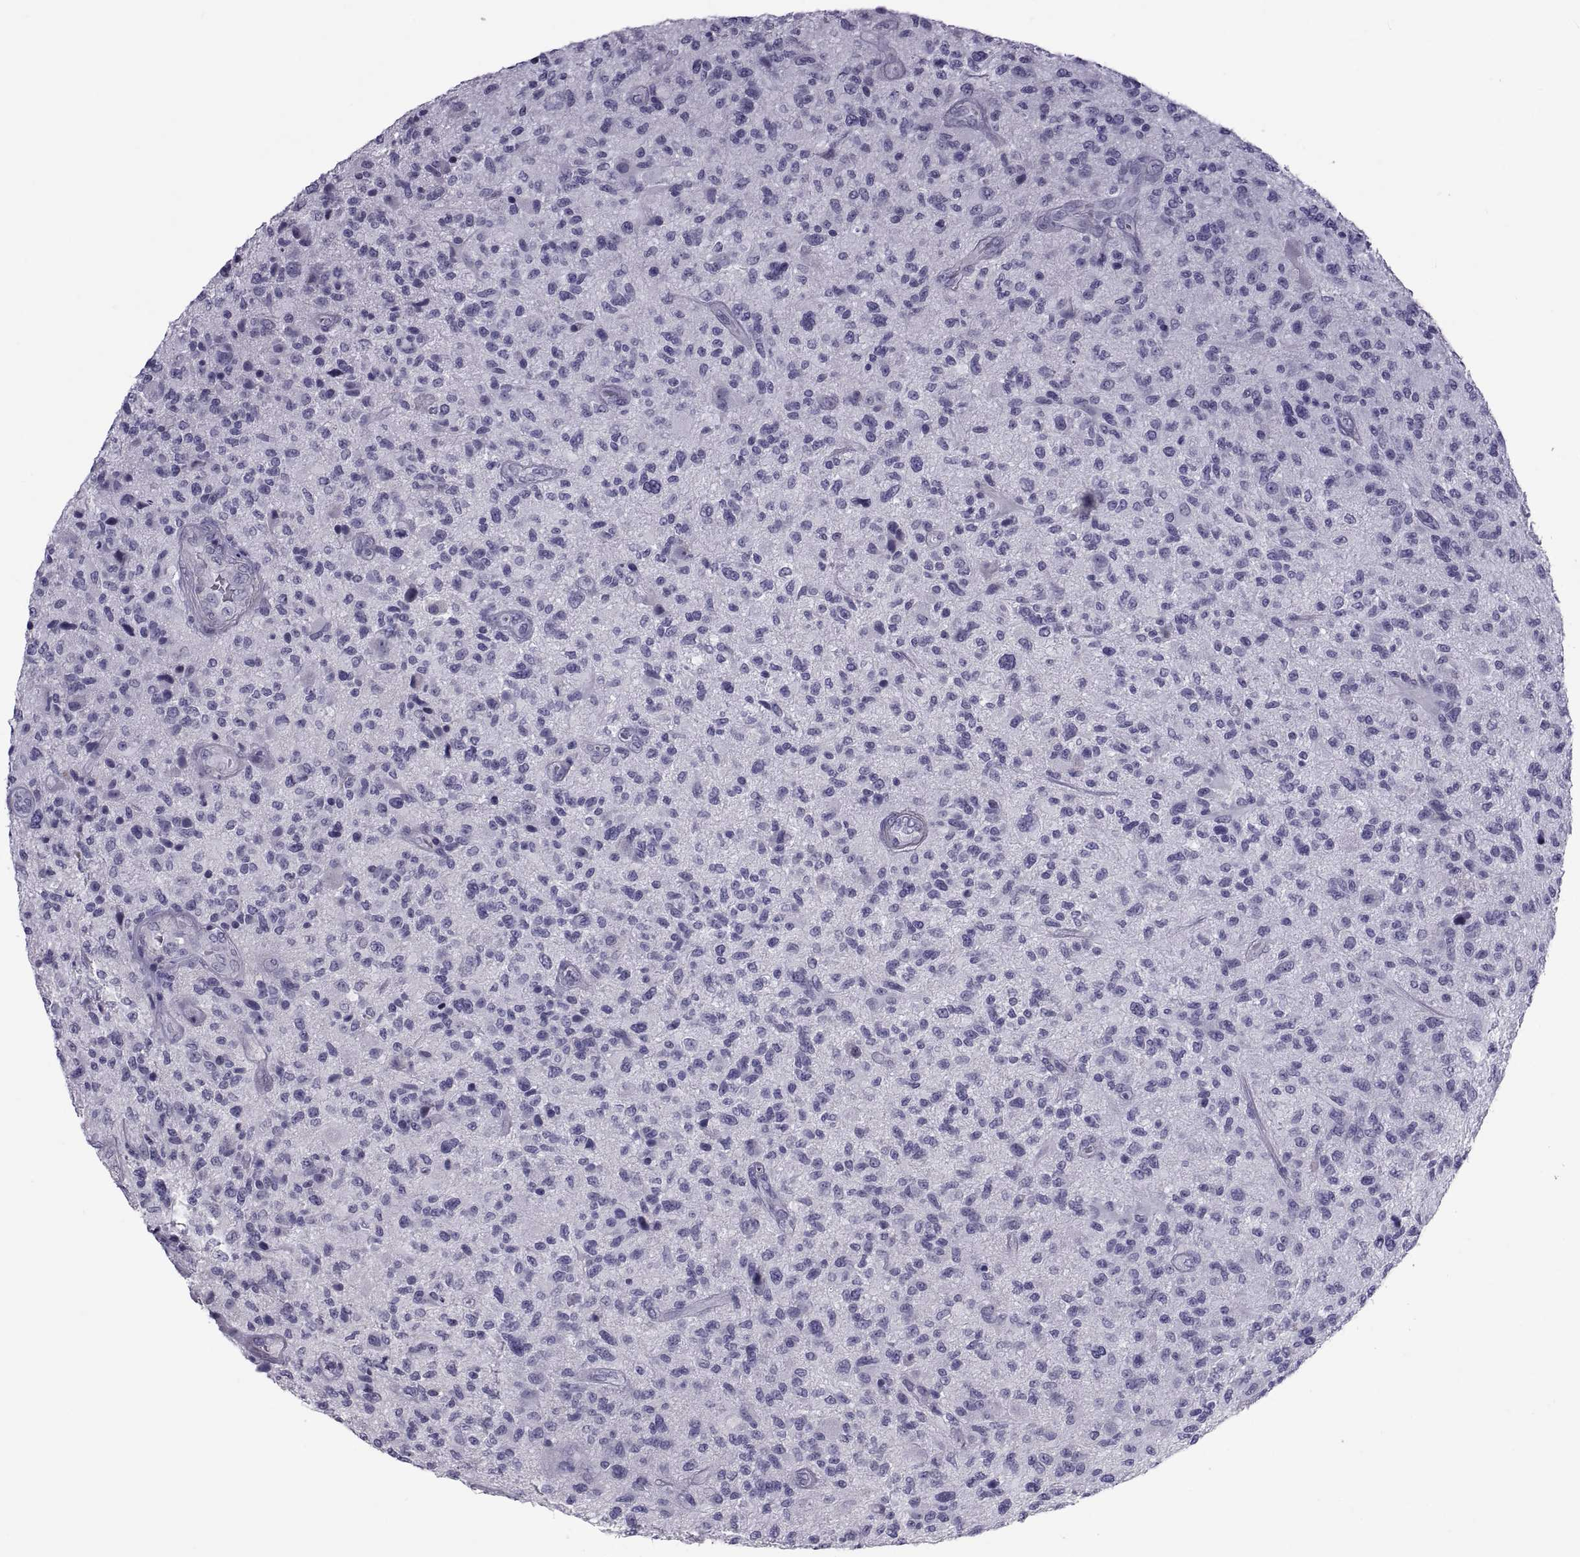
{"staining": {"intensity": "negative", "quantity": "none", "location": "none"}, "tissue": "glioma", "cell_type": "Tumor cells", "image_type": "cancer", "snomed": [{"axis": "morphology", "description": "Glioma, malignant, High grade"}, {"axis": "topography", "description": "Brain"}], "caption": "Tumor cells are negative for protein expression in human malignant high-grade glioma.", "gene": "MAGEB1", "patient": {"sex": "male", "age": 47}}